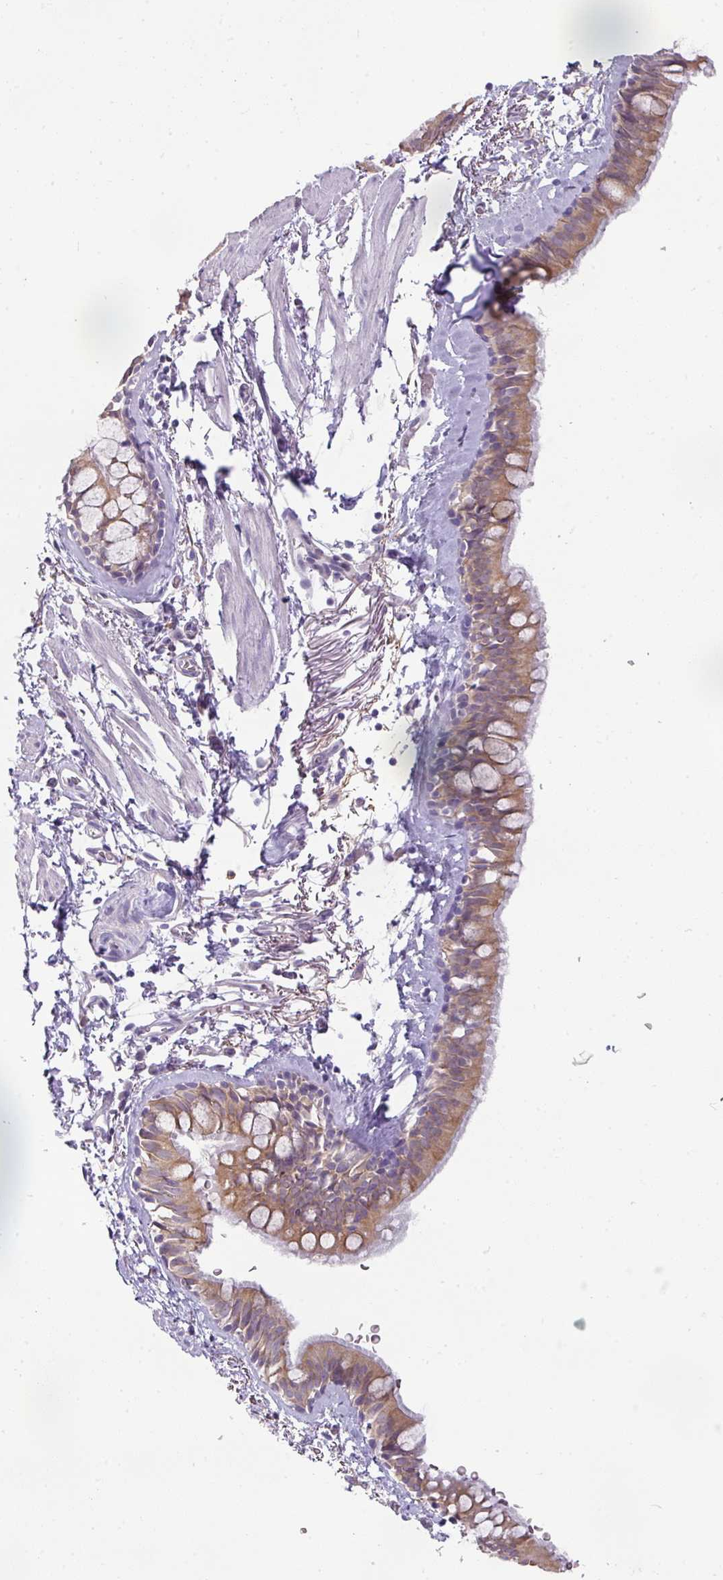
{"staining": {"intensity": "moderate", "quantity": "25%-75%", "location": "cytoplasmic/membranous"}, "tissue": "bronchus", "cell_type": "Respiratory epithelial cells", "image_type": "normal", "snomed": [{"axis": "morphology", "description": "Normal tissue, NOS"}, {"axis": "topography", "description": "Bronchus"}], "caption": "Protein staining displays moderate cytoplasmic/membranous positivity in about 25%-75% of respiratory epithelial cells in unremarkable bronchus. Using DAB (brown) and hematoxylin (blue) stains, captured at high magnification using brightfield microscopy.", "gene": "FGF17", "patient": {"sex": "male", "age": 67}}